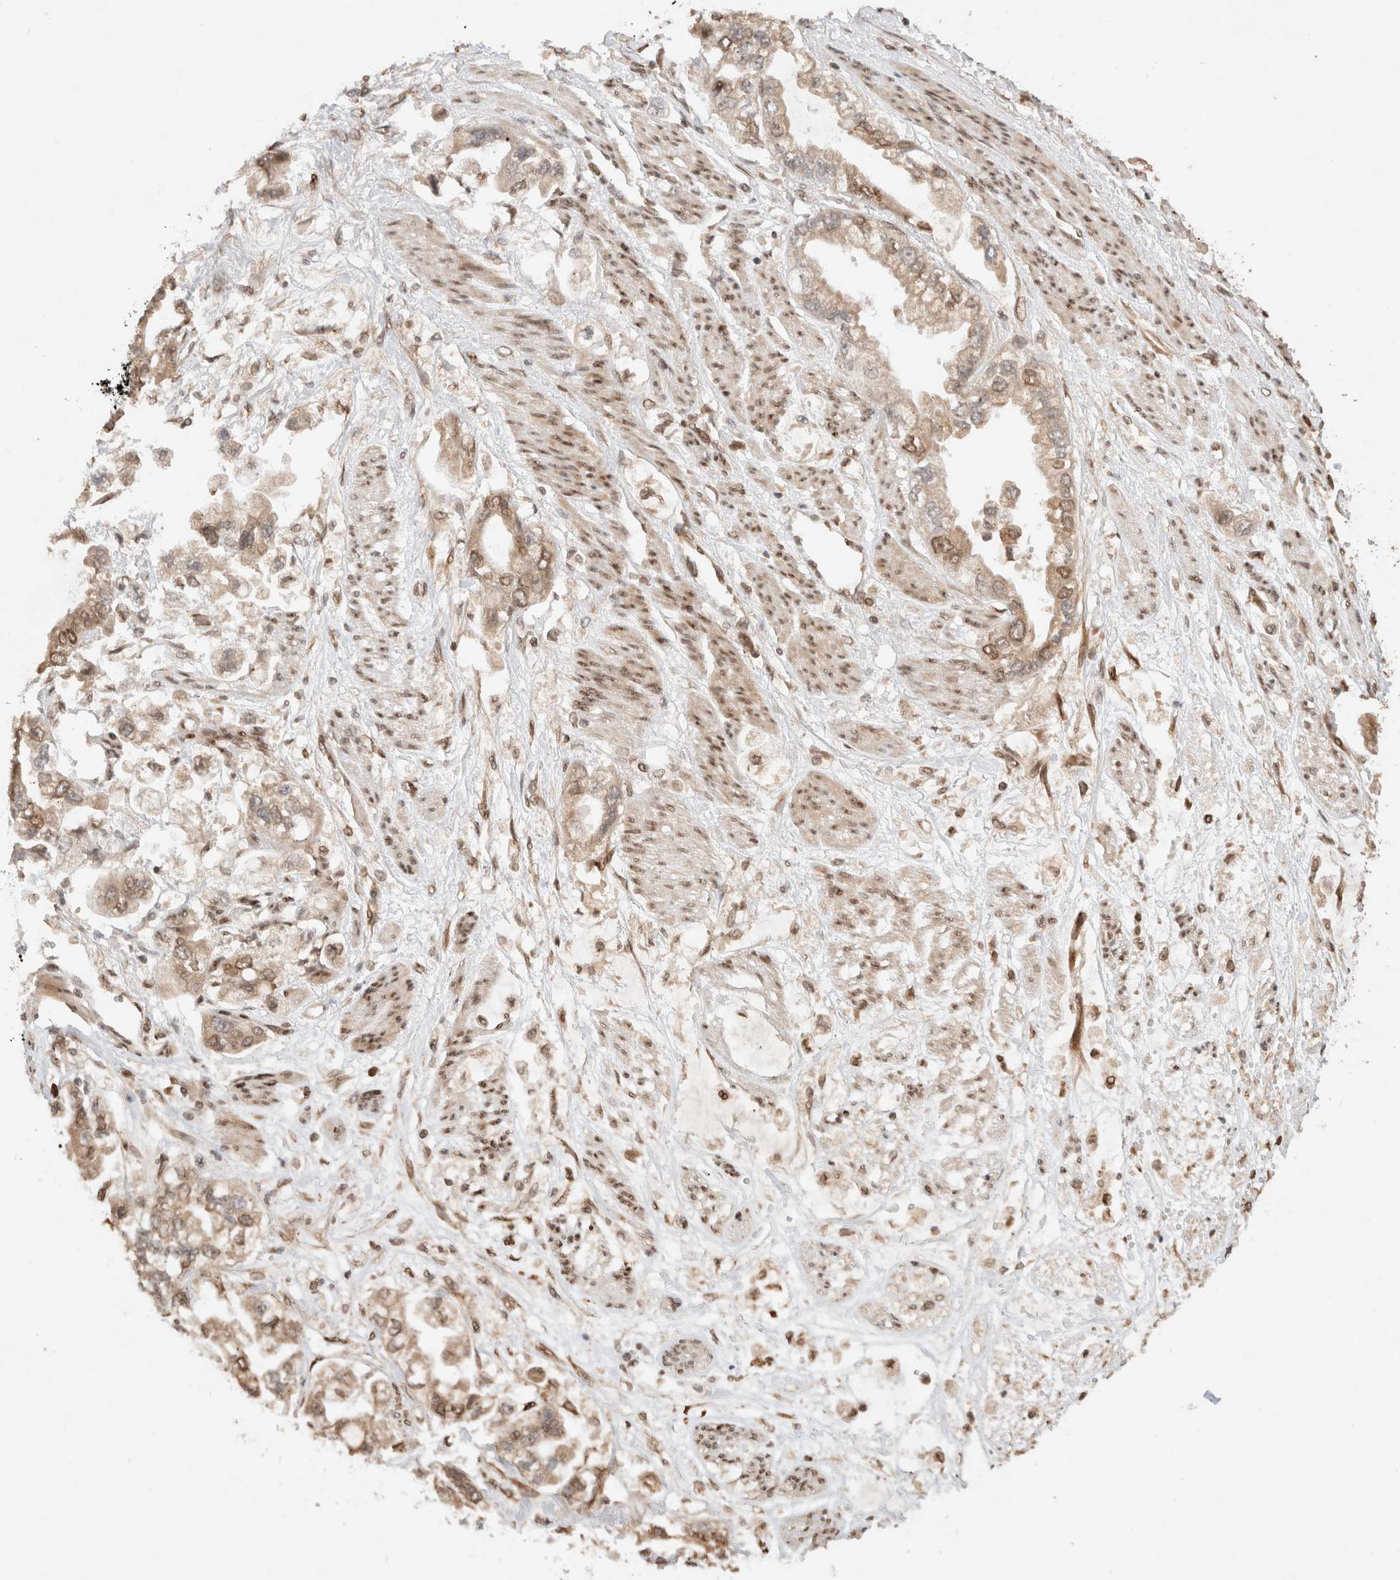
{"staining": {"intensity": "moderate", "quantity": ">75%", "location": "cytoplasmic/membranous,nuclear"}, "tissue": "stomach cancer", "cell_type": "Tumor cells", "image_type": "cancer", "snomed": [{"axis": "morphology", "description": "Adenocarcinoma, NOS"}, {"axis": "topography", "description": "Stomach"}], "caption": "Approximately >75% of tumor cells in adenocarcinoma (stomach) show moderate cytoplasmic/membranous and nuclear protein expression as visualized by brown immunohistochemical staining.", "gene": "TPR", "patient": {"sex": "male", "age": 62}}